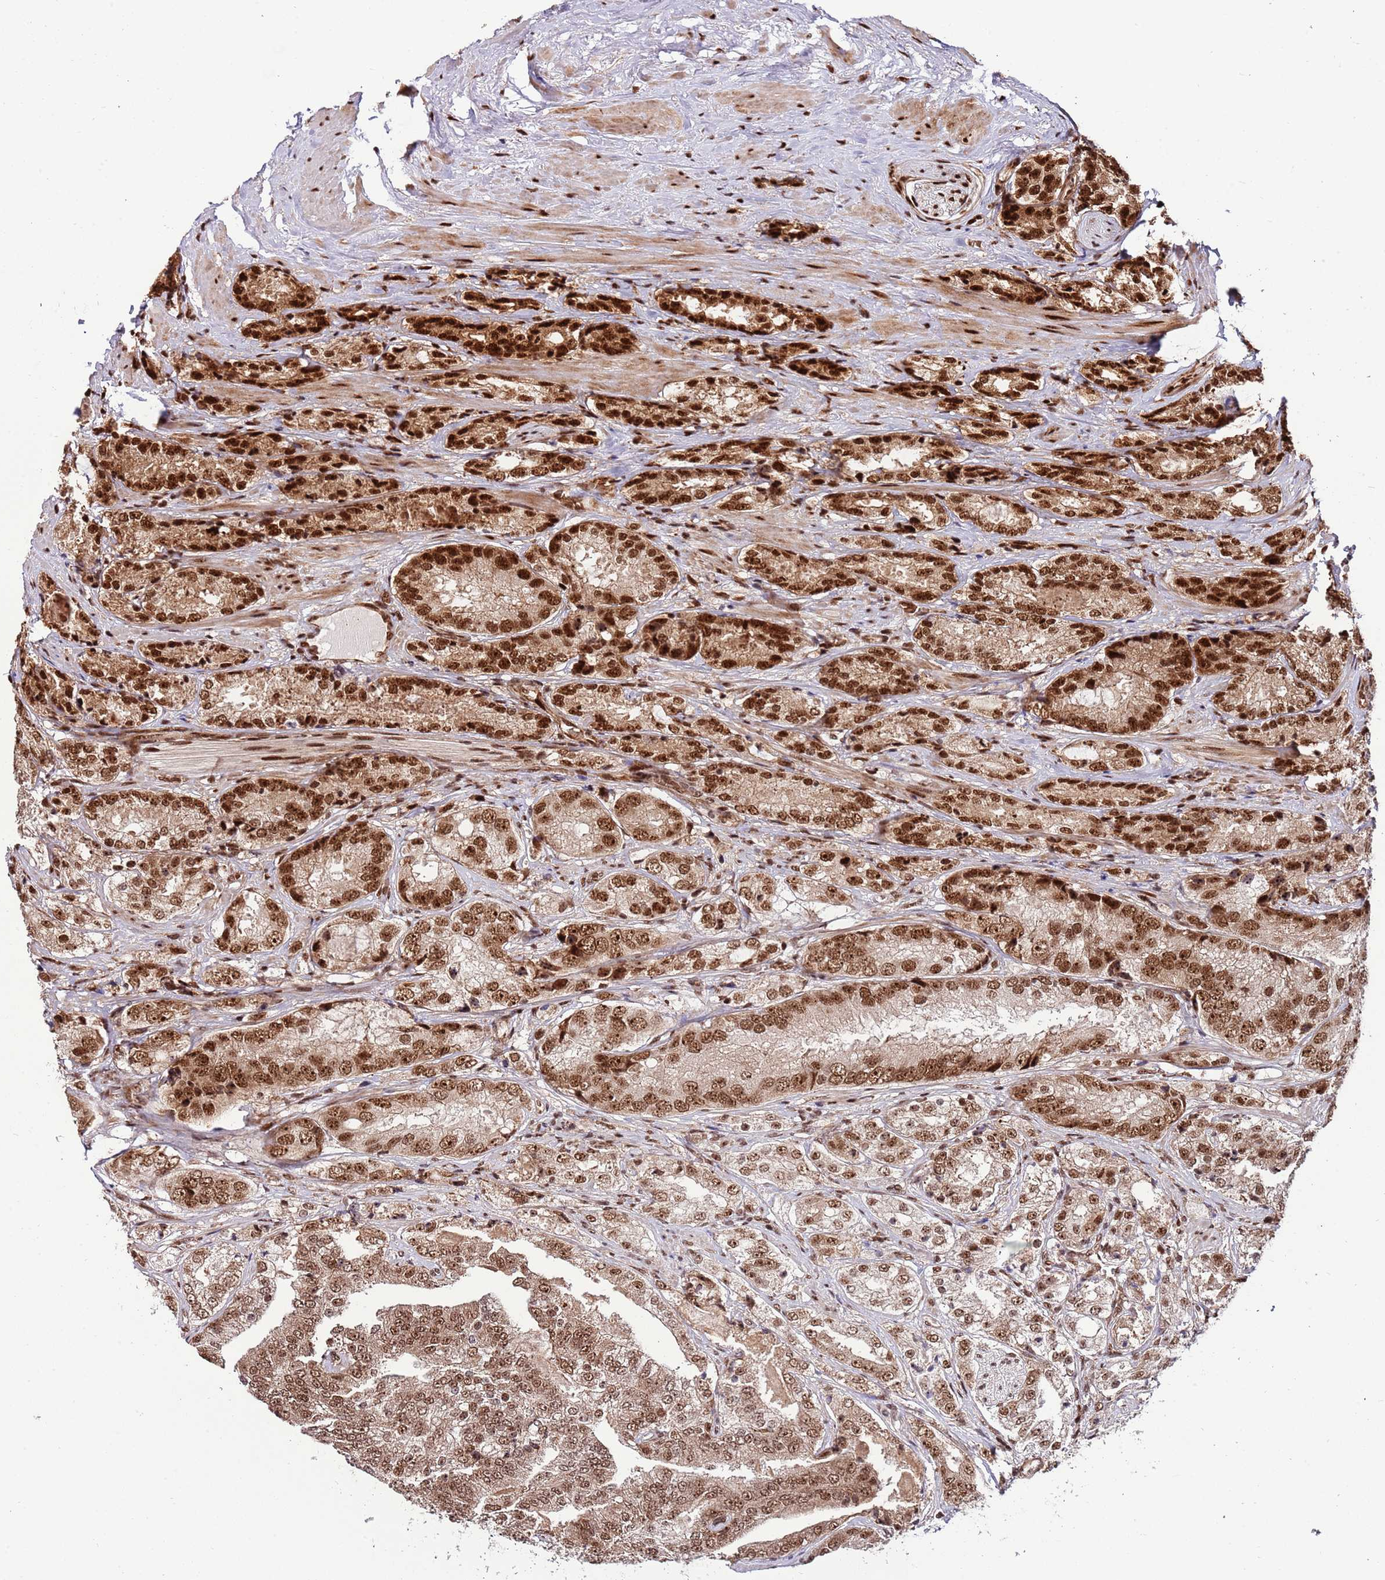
{"staining": {"intensity": "strong", "quantity": ">75%", "location": "cytoplasmic/membranous,nuclear"}, "tissue": "prostate cancer", "cell_type": "Tumor cells", "image_type": "cancer", "snomed": [{"axis": "morphology", "description": "Adenocarcinoma, High grade"}, {"axis": "topography", "description": "Prostate"}], "caption": "Immunohistochemical staining of human prostate cancer (high-grade adenocarcinoma) displays strong cytoplasmic/membranous and nuclear protein positivity in about >75% of tumor cells.", "gene": "RIF1", "patient": {"sex": "male", "age": 63}}